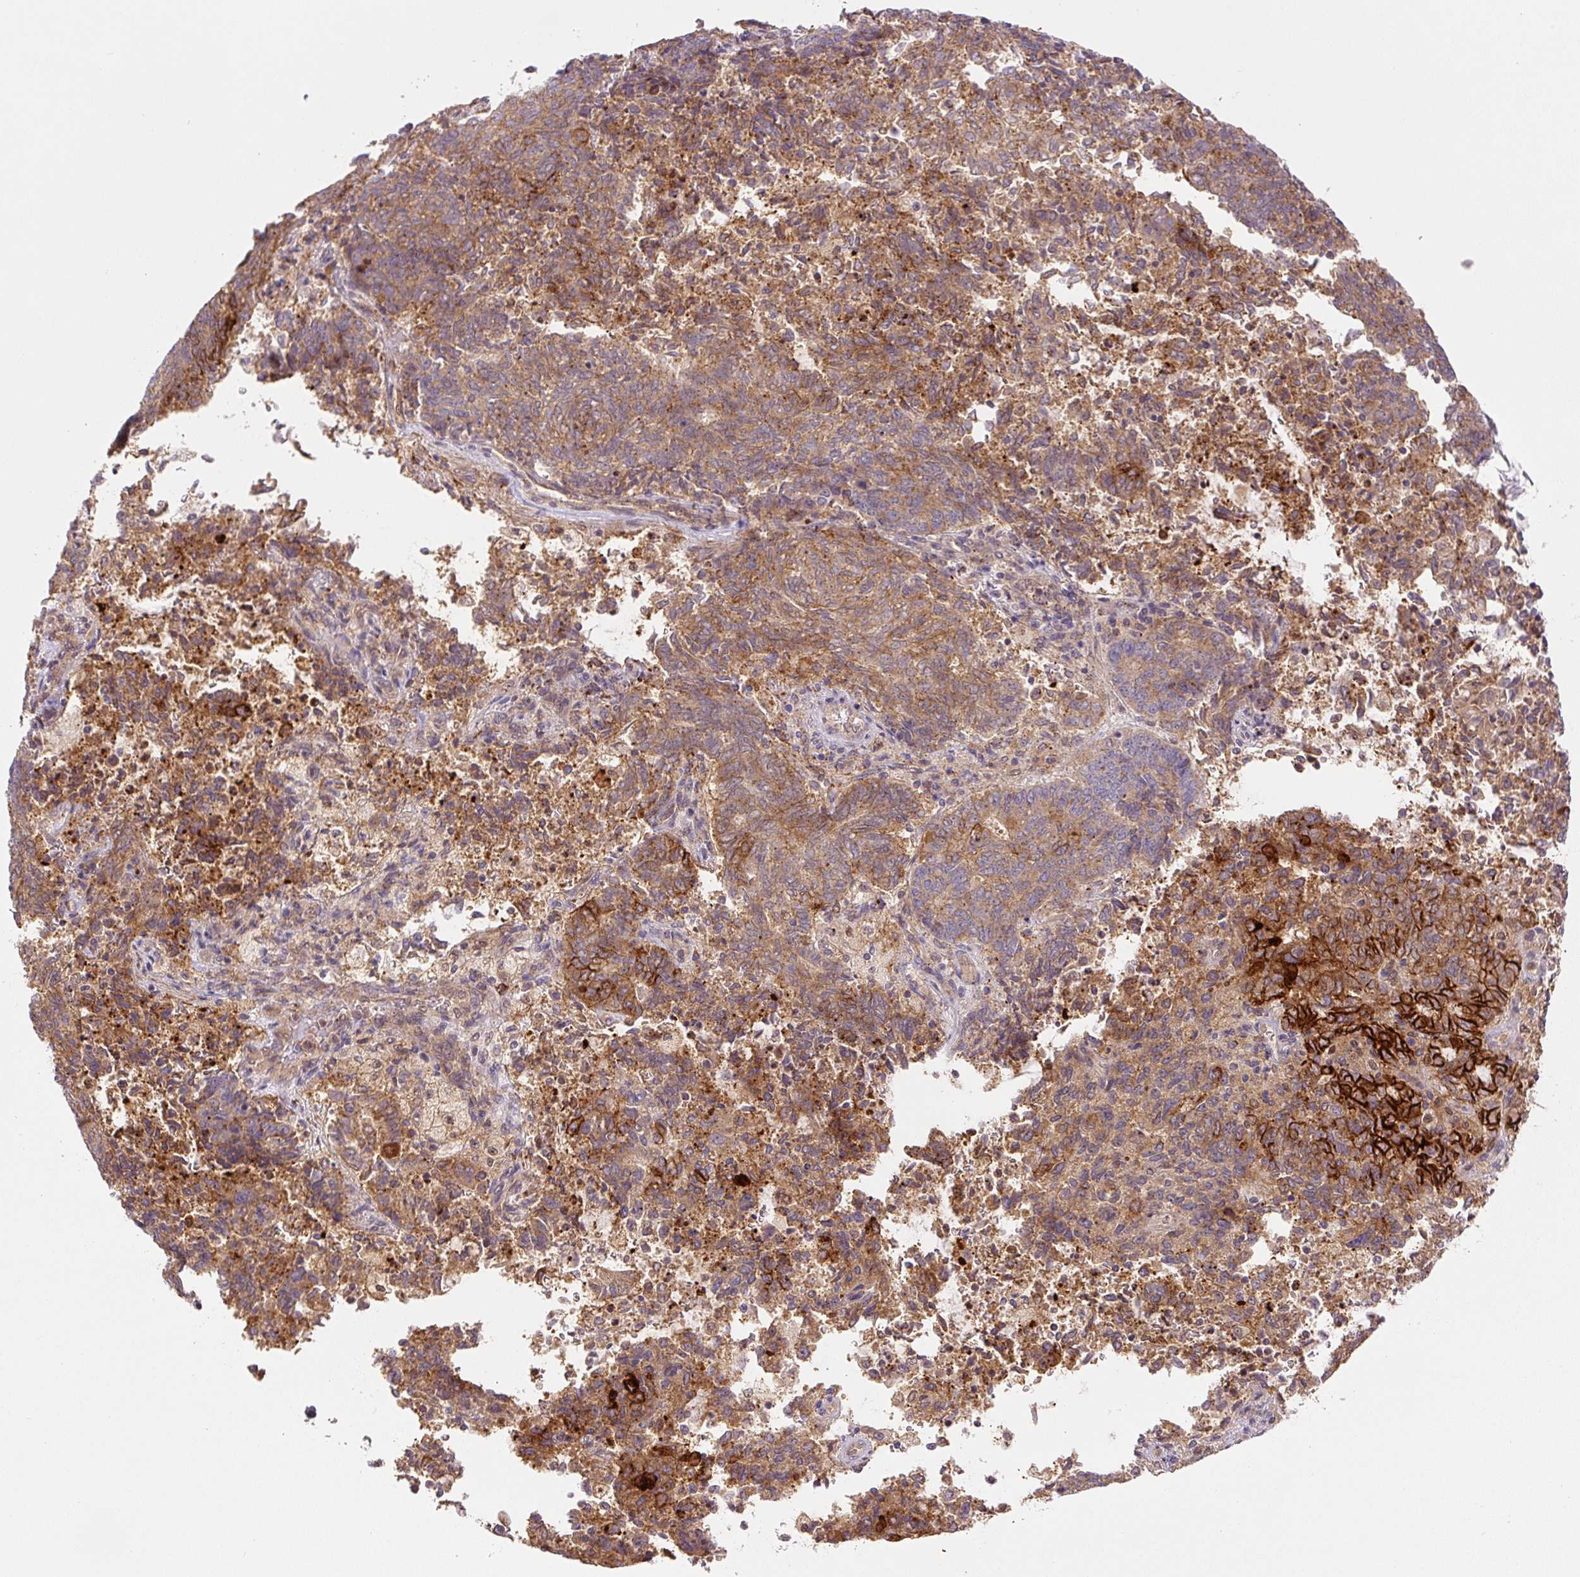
{"staining": {"intensity": "strong", "quantity": ">75%", "location": "cytoplasmic/membranous"}, "tissue": "endometrial cancer", "cell_type": "Tumor cells", "image_type": "cancer", "snomed": [{"axis": "morphology", "description": "Adenocarcinoma, NOS"}, {"axis": "topography", "description": "Endometrium"}], "caption": "Adenocarcinoma (endometrial) was stained to show a protein in brown. There is high levels of strong cytoplasmic/membranous expression in approximately >75% of tumor cells. (IHC, brightfield microscopy, high magnification).", "gene": "ZSWIM7", "patient": {"sex": "female", "age": 80}}